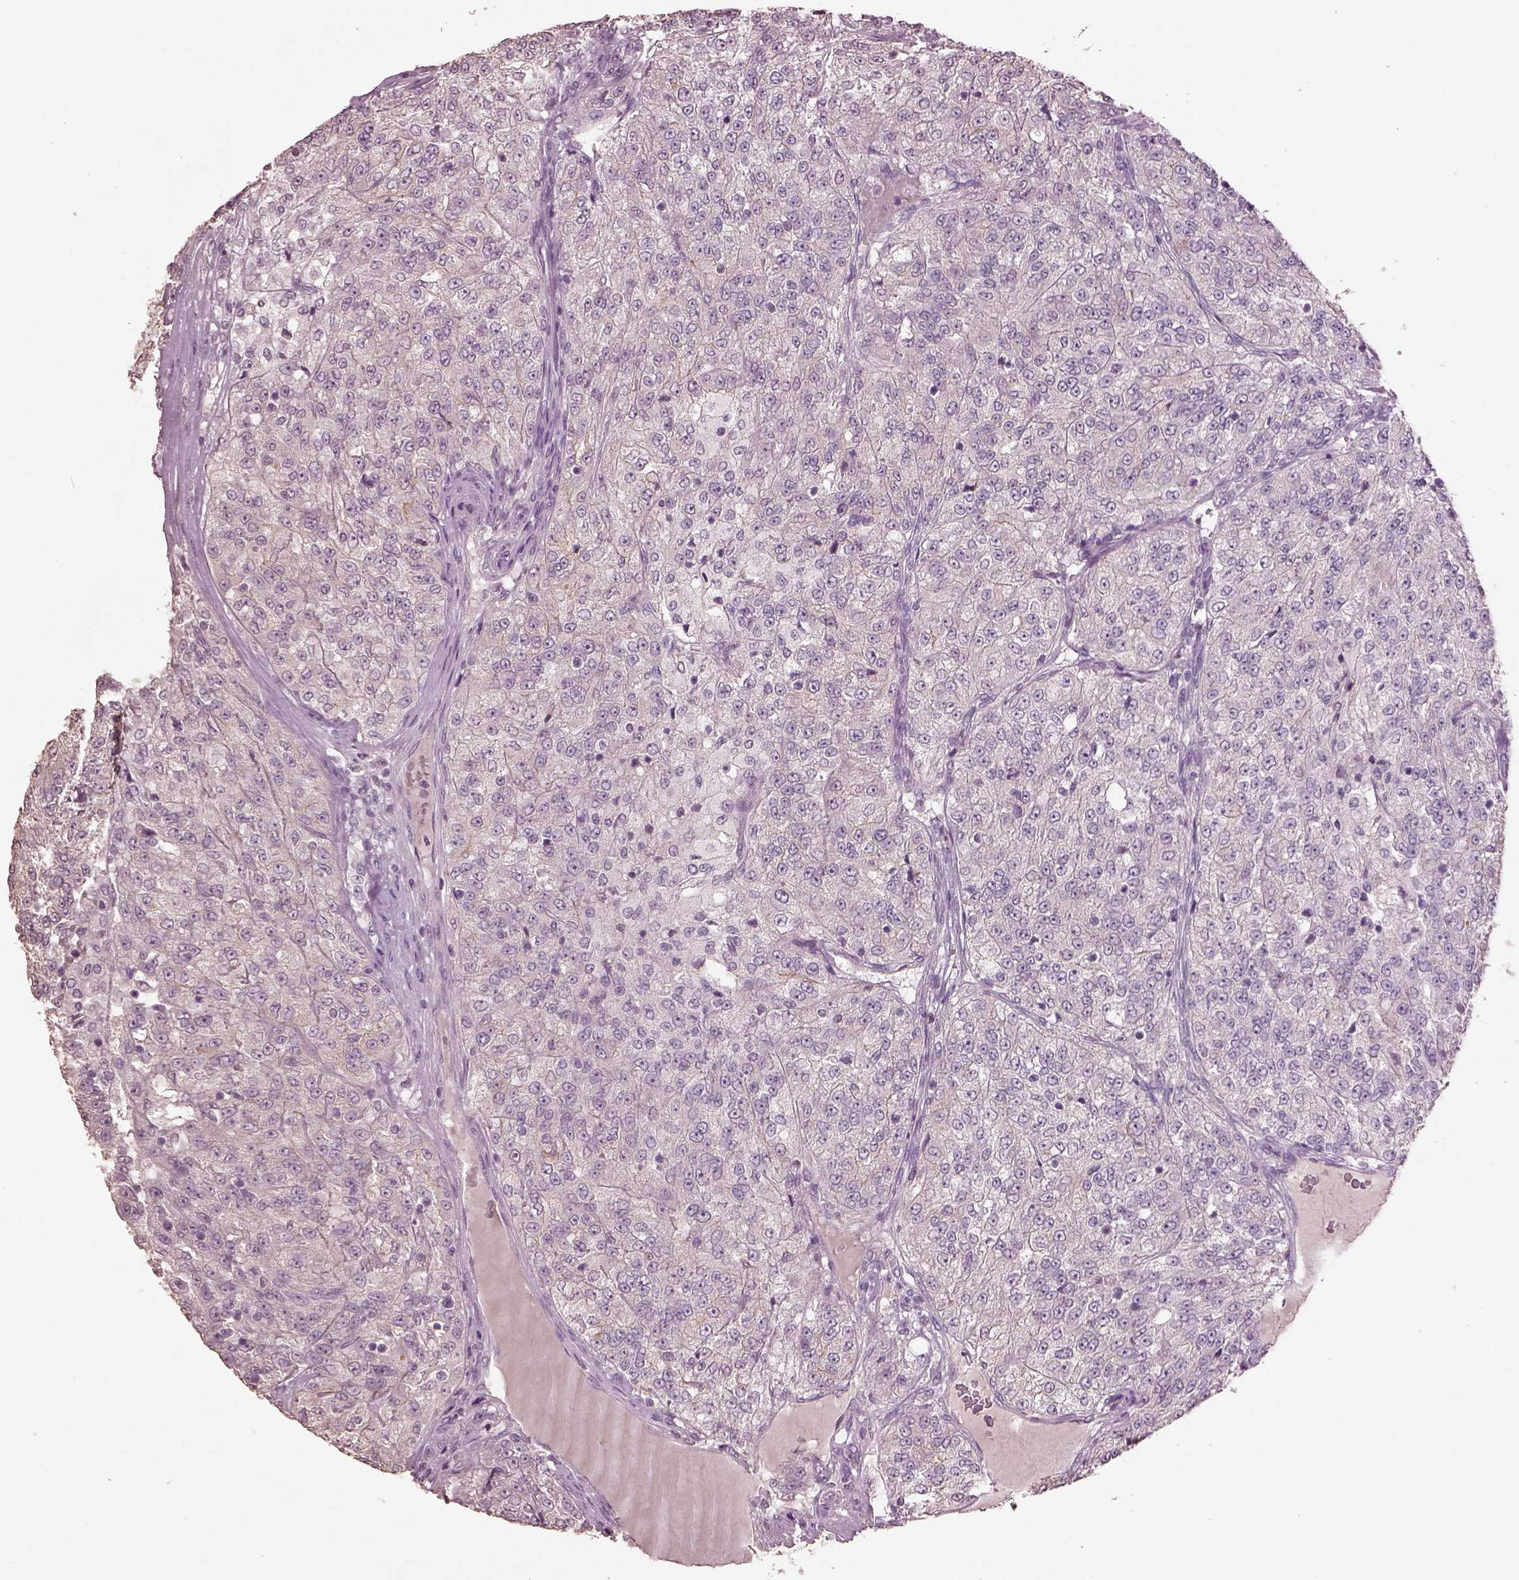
{"staining": {"intensity": "negative", "quantity": "none", "location": "none"}, "tissue": "renal cancer", "cell_type": "Tumor cells", "image_type": "cancer", "snomed": [{"axis": "morphology", "description": "Adenocarcinoma, NOS"}, {"axis": "topography", "description": "Kidney"}], "caption": "The immunohistochemistry (IHC) micrograph has no significant staining in tumor cells of renal cancer (adenocarcinoma) tissue.", "gene": "KCNIP3", "patient": {"sex": "female", "age": 63}}